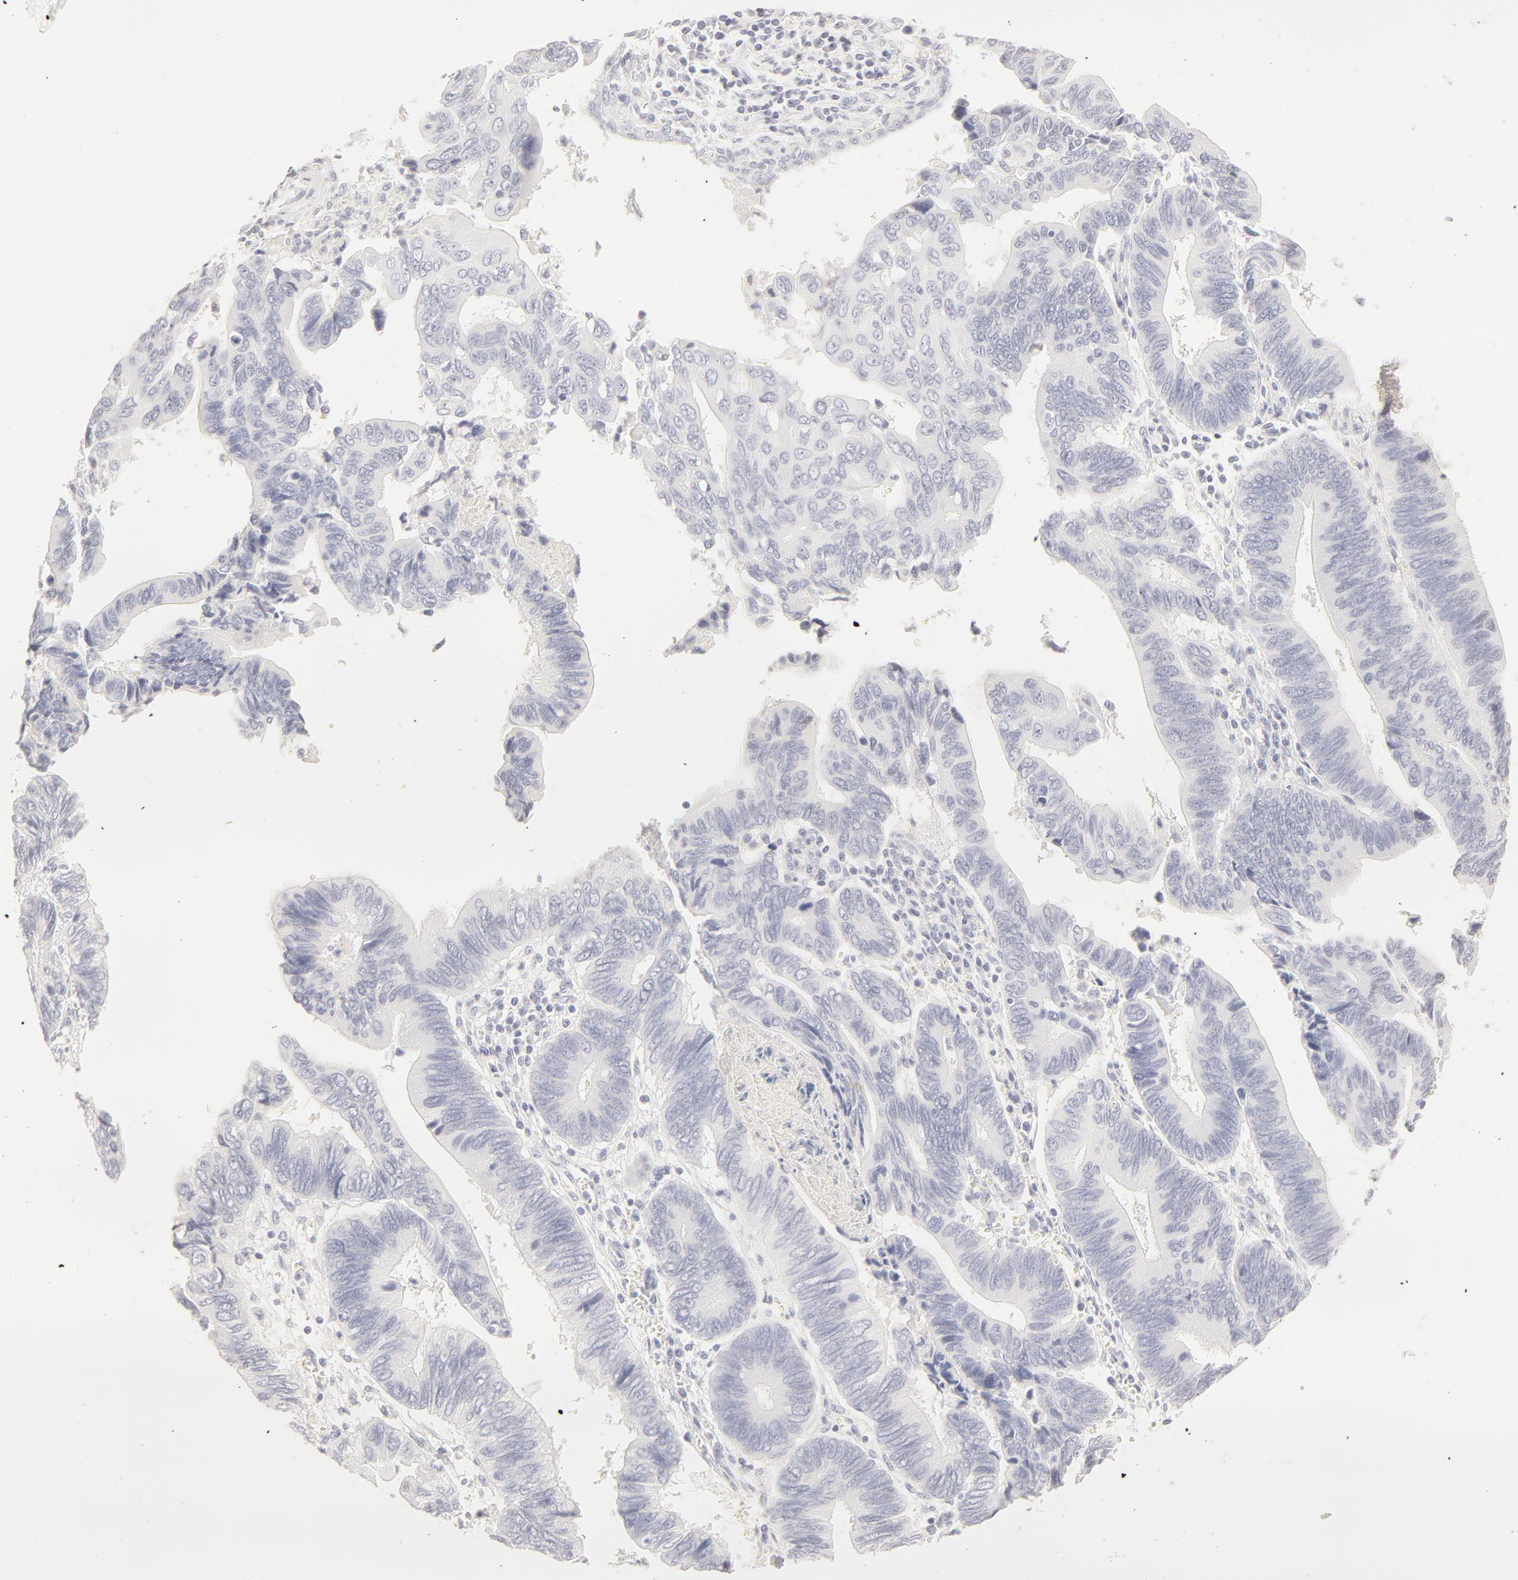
{"staining": {"intensity": "negative", "quantity": "none", "location": "none"}, "tissue": "pancreatic cancer", "cell_type": "Tumor cells", "image_type": "cancer", "snomed": [{"axis": "morphology", "description": "Adenocarcinoma, NOS"}, {"axis": "topography", "description": "Pancreas"}], "caption": "There is no significant positivity in tumor cells of adenocarcinoma (pancreatic).", "gene": "LGALS7B", "patient": {"sex": "female", "age": 70}}